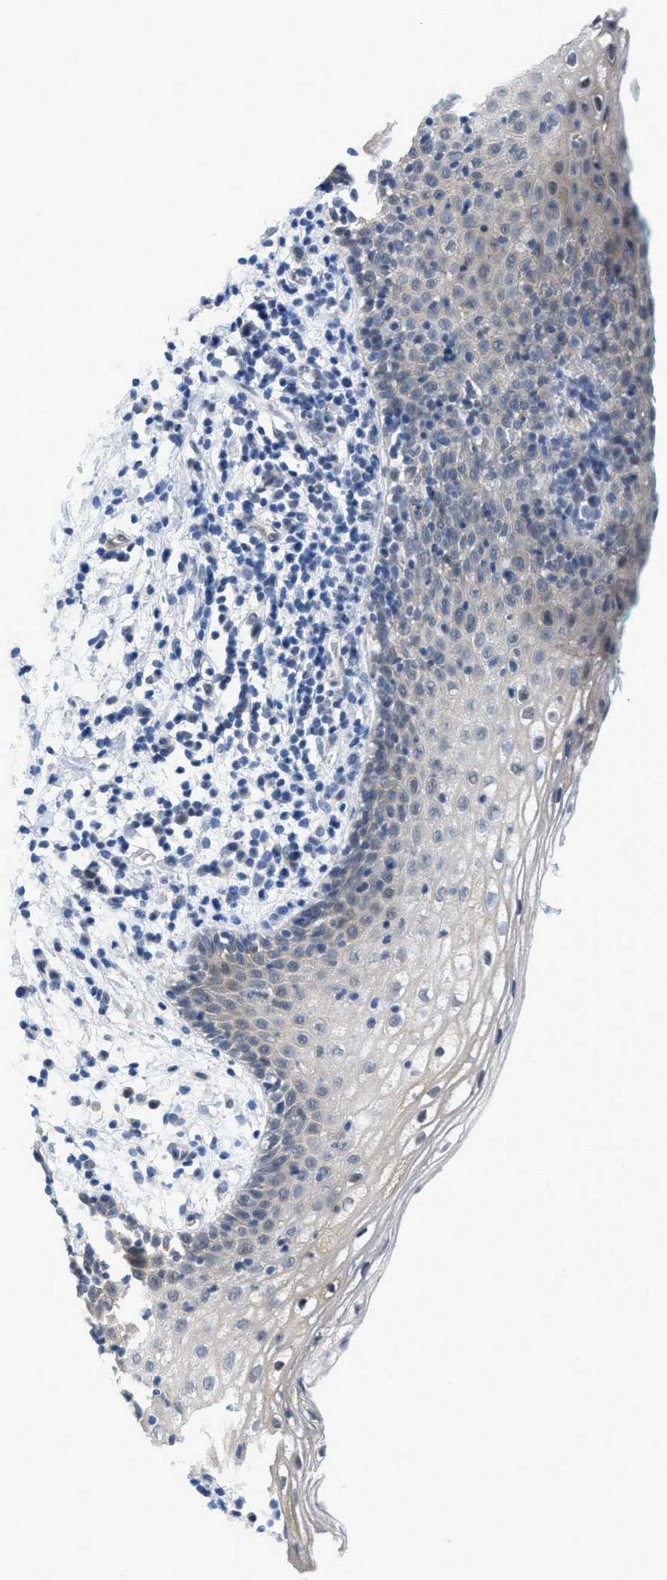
{"staining": {"intensity": "weak", "quantity": "<25%", "location": "cytoplasmic/membranous"}, "tissue": "vagina", "cell_type": "Squamous epithelial cells", "image_type": "normal", "snomed": [{"axis": "morphology", "description": "Normal tissue, NOS"}, {"axis": "topography", "description": "Vagina"}], "caption": "The immunohistochemistry histopathology image has no significant positivity in squamous epithelial cells of vagina.", "gene": "TNFAIP1", "patient": {"sex": "female", "age": 44}}